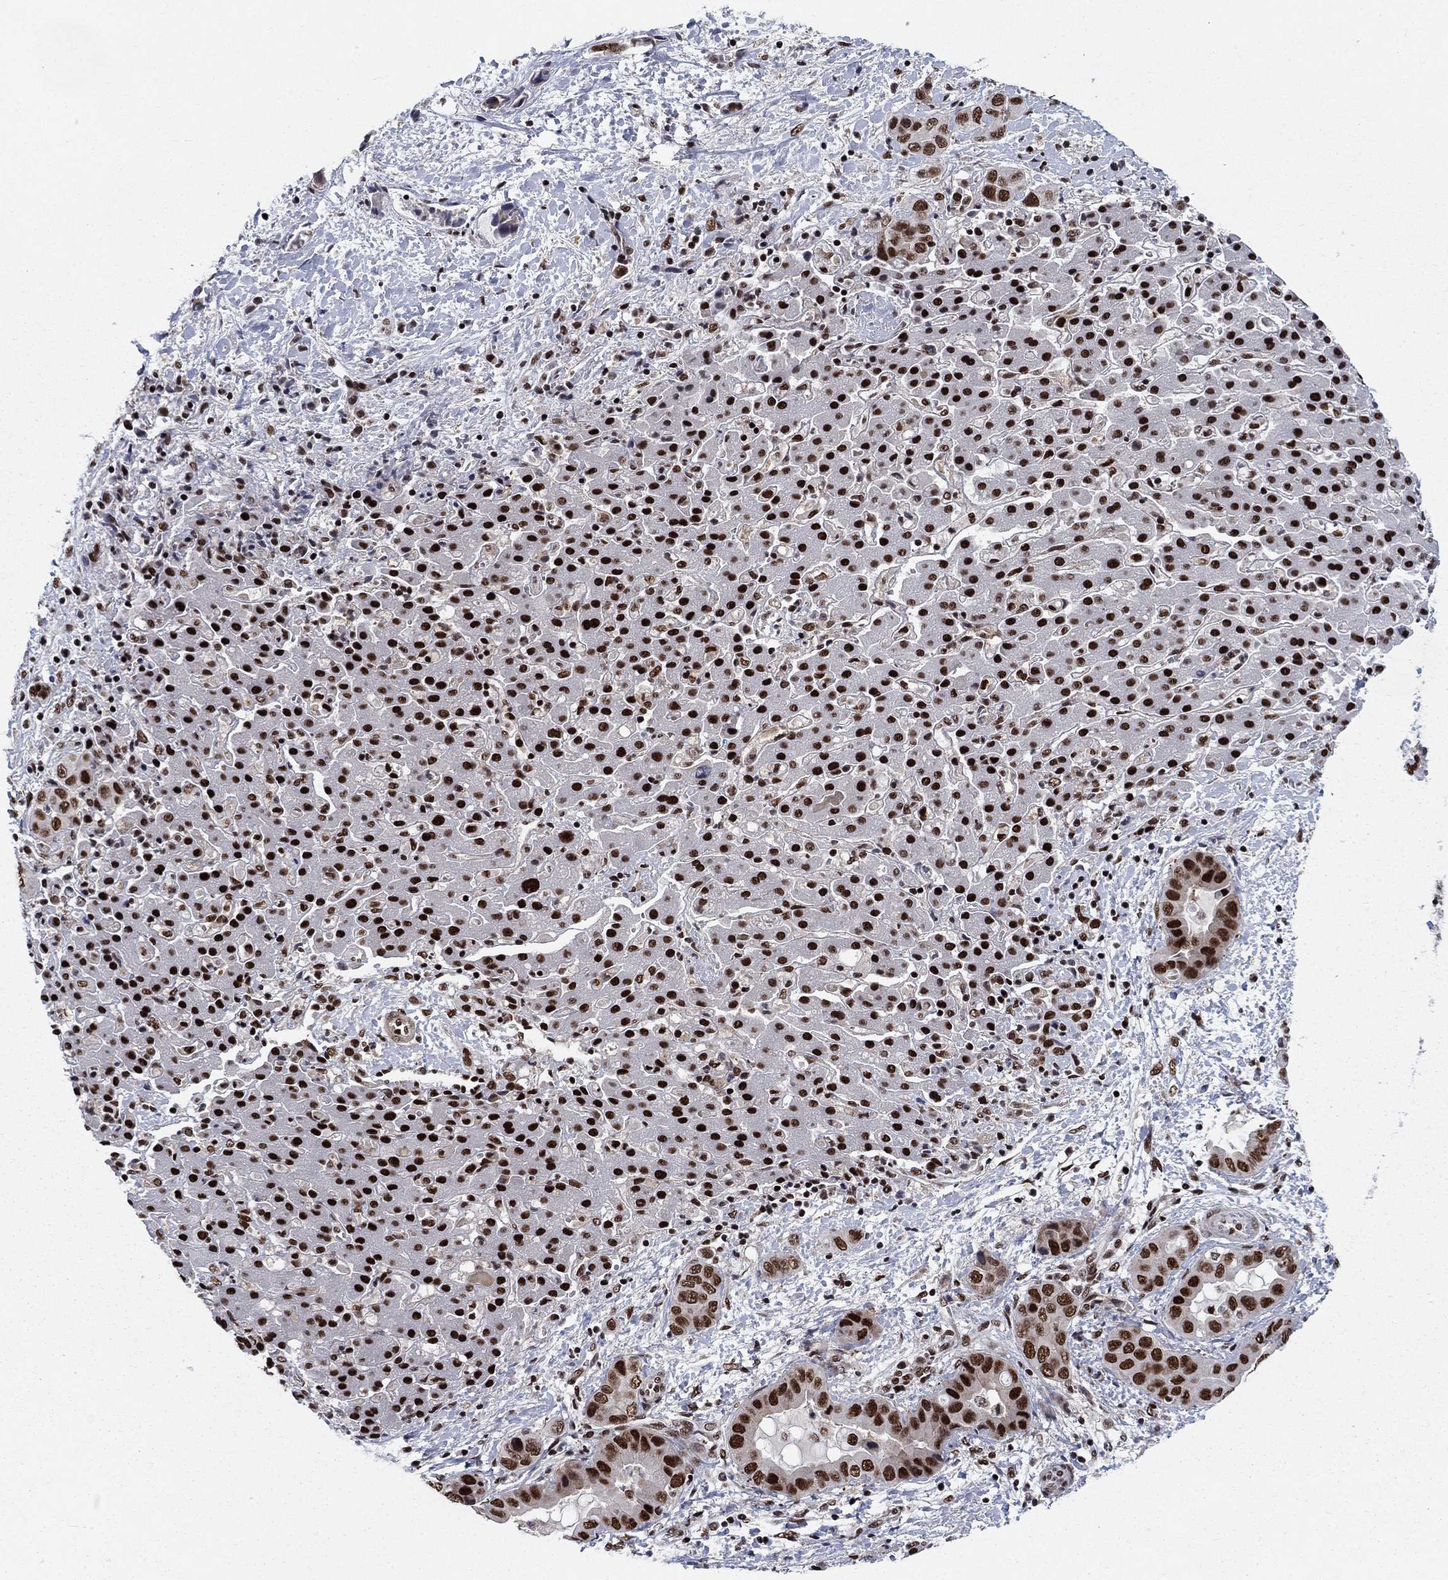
{"staining": {"intensity": "strong", "quantity": "25%-75%", "location": "nuclear"}, "tissue": "liver cancer", "cell_type": "Tumor cells", "image_type": "cancer", "snomed": [{"axis": "morphology", "description": "Cholangiocarcinoma"}, {"axis": "topography", "description": "Liver"}], "caption": "Protein positivity by IHC demonstrates strong nuclear positivity in approximately 25%-75% of tumor cells in liver cancer (cholangiocarcinoma).", "gene": "RPRD1B", "patient": {"sex": "female", "age": 52}}